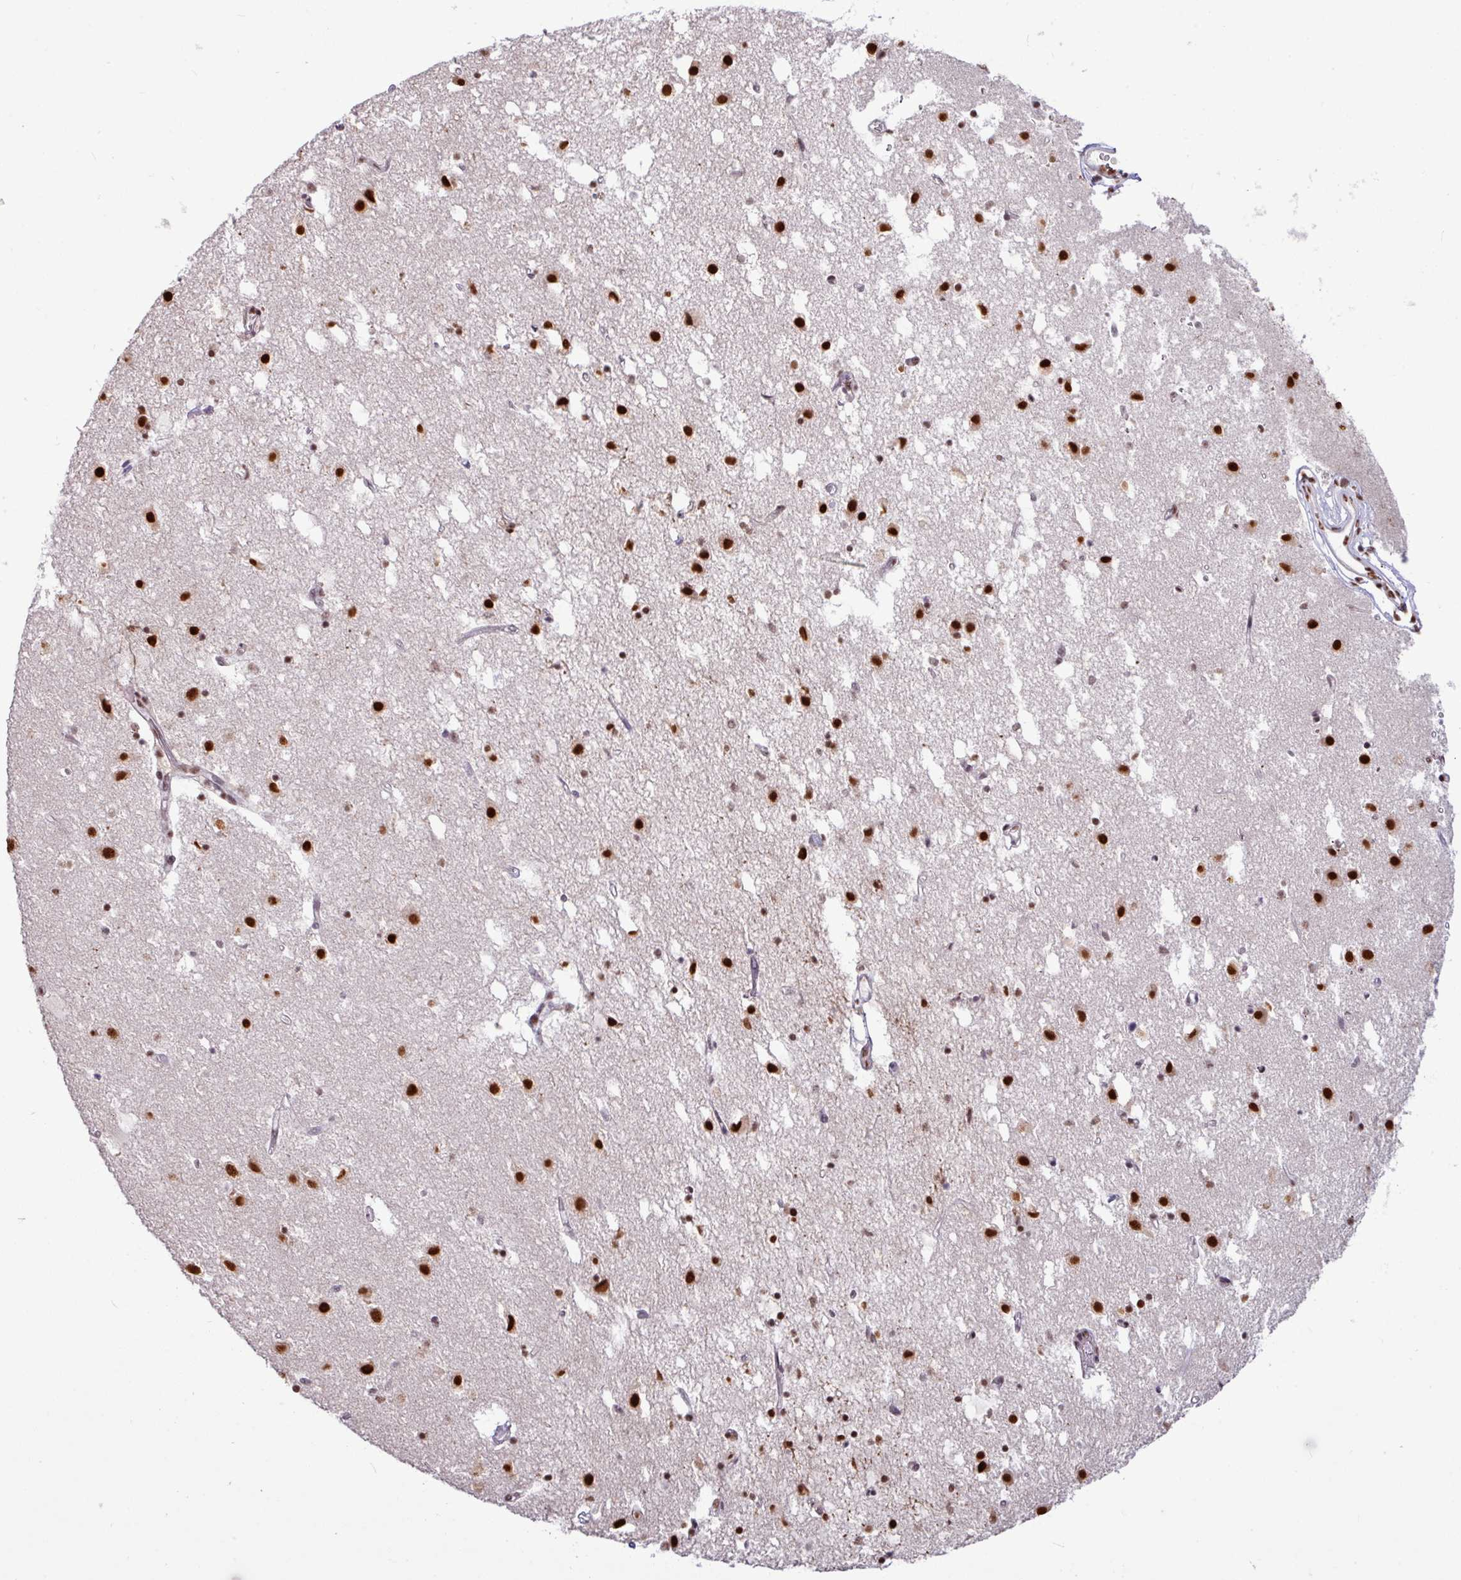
{"staining": {"intensity": "strong", "quantity": "<25%", "location": "nuclear"}, "tissue": "caudate", "cell_type": "Glial cells", "image_type": "normal", "snomed": [{"axis": "morphology", "description": "Normal tissue, NOS"}, {"axis": "topography", "description": "Lateral ventricle wall"}], "caption": "Protein expression analysis of normal human caudate reveals strong nuclear expression in about <25% of glial cells. Nuclei are stained in blue.", "gene": "TDG", "patient": {"sex": "male", "age": 58}}